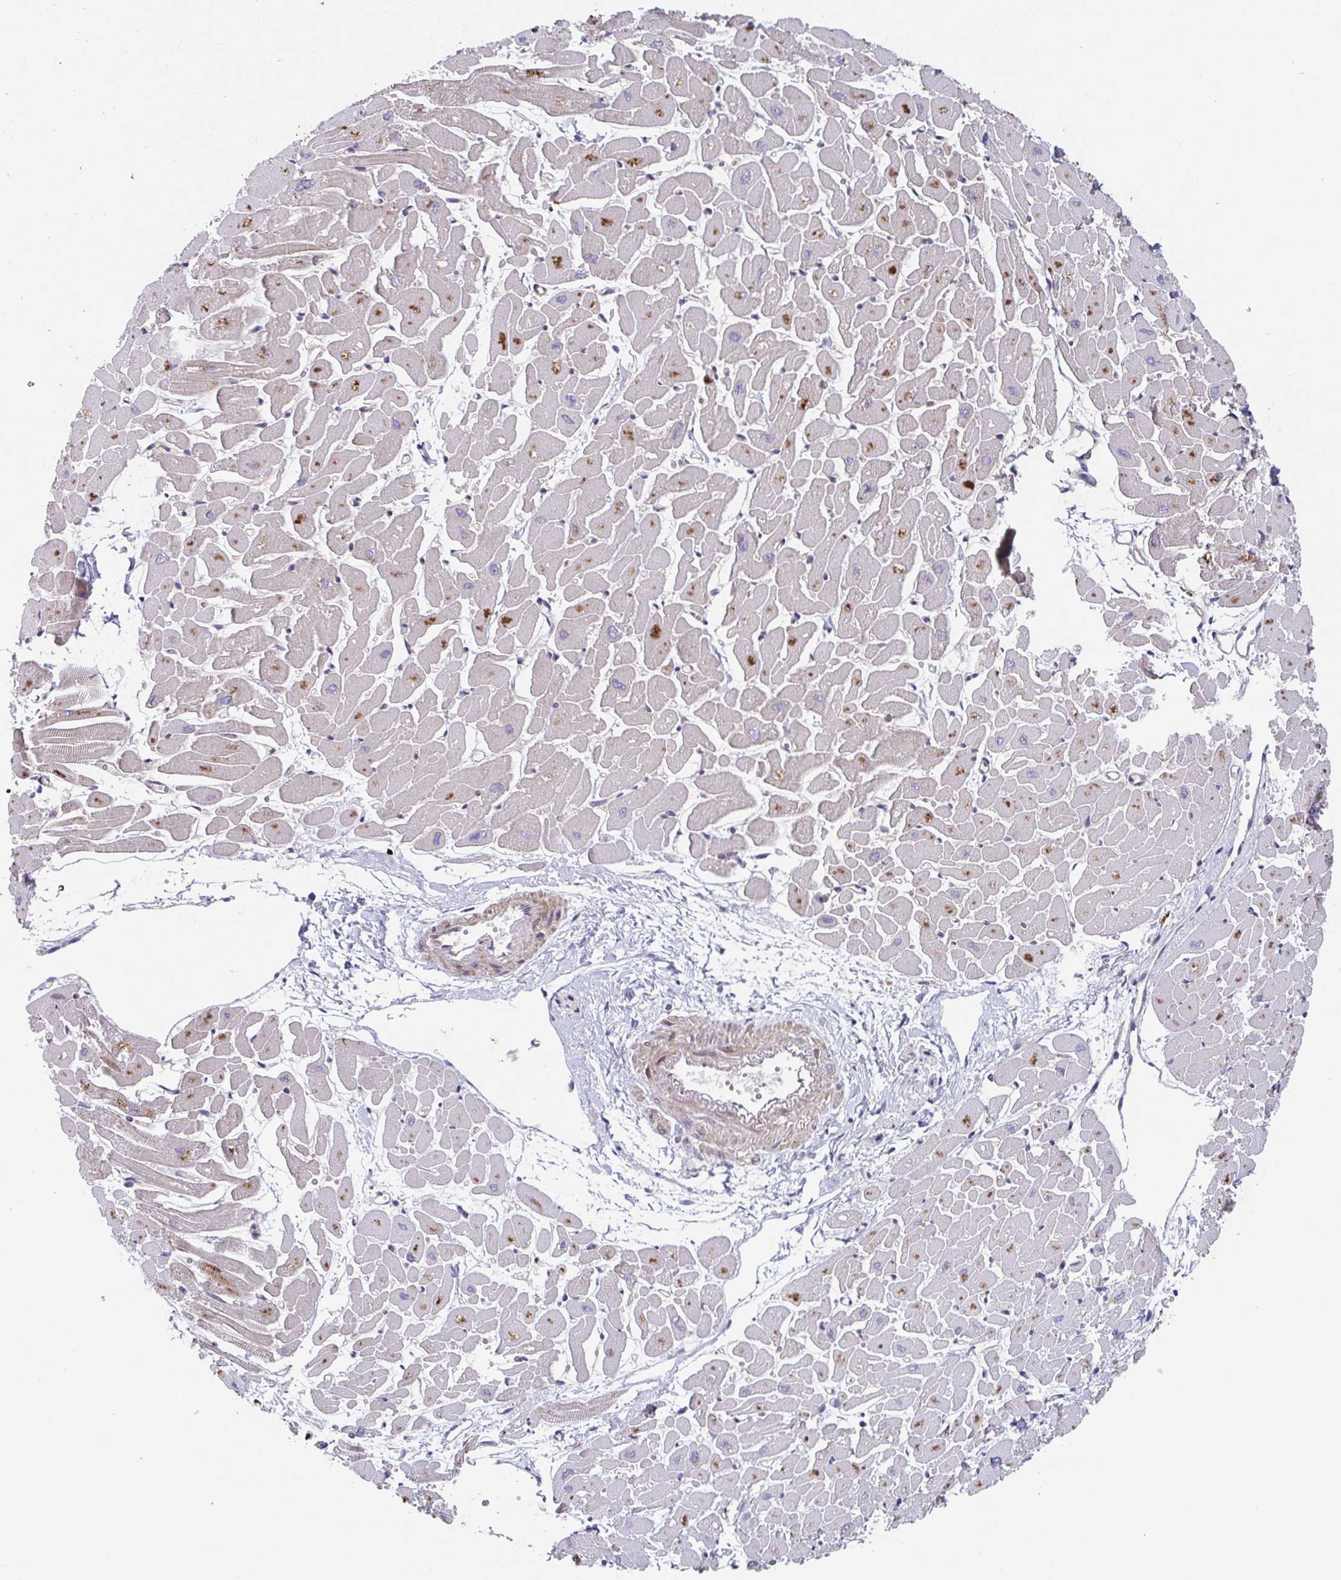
{"staining": {"intensity": "moderate", "quantity": "25%-75%", "location": "cytoplasmic/membranous"}, "tissue": "heart muscle", "cell_type": "Cardiomyocytes", "image_type": "normal", "snomed": [{"axis": "morphology", "description": "Normal tissue, NOS"}, {"axis": "topography", "description": "Heart"}], "caption": "Immunohistochemical staining of unremarkable human heart muscle demonstrates medium levels of moderate cytoplasmic/membranous positivity in about 25%-75% of cardiomyocytes. (brown staining indicates protein expression, while blue staining denotes nuclei).", "gene": "COPB1", "patient": {"sex": "male", "age": 57}}